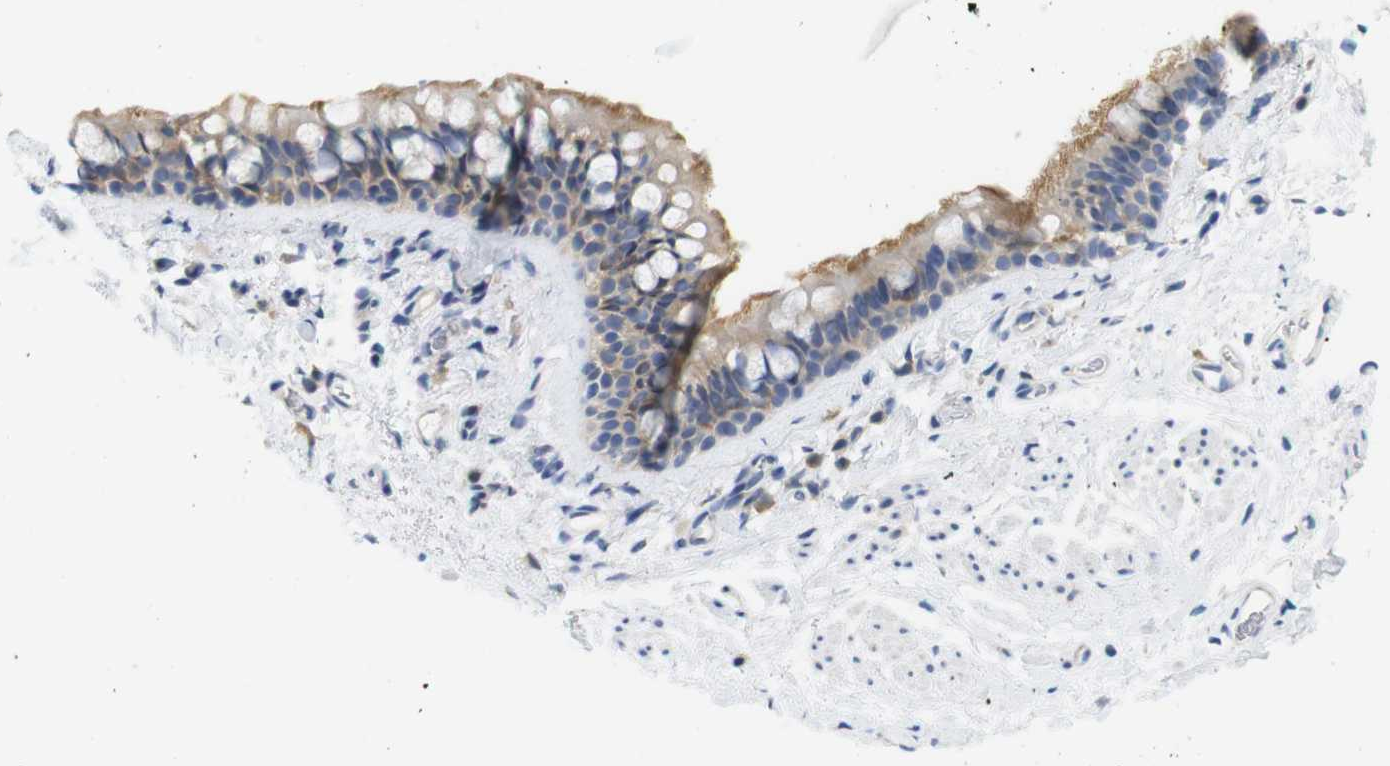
{"staining": {"intensity": "weak", "quantity": ">75%", "location": "cytoplasmic/membranous"}, "tissue": "bronchus", "cell_type": "Respiratory epithelial cells", "image_type": "normal", "snomed": [{"axis": "morphology", "description": "Normal tissue, NOS"}, {"axis": "morphology", "description": "Malignant melanoma, Metastatic site"}, {"axis": "topography", "description": "Bronchus"}, {"axis": "topography", "description": "Lung"}], "caption": "Immunohistochemistry (IHC) of benign human bronchus shows low levels of weak cytoplasmic/membranous staining in about >75% of respiratory epithelial cells.", "gene": "NEBL", "patient": {"sex": "male", "age": 64}}